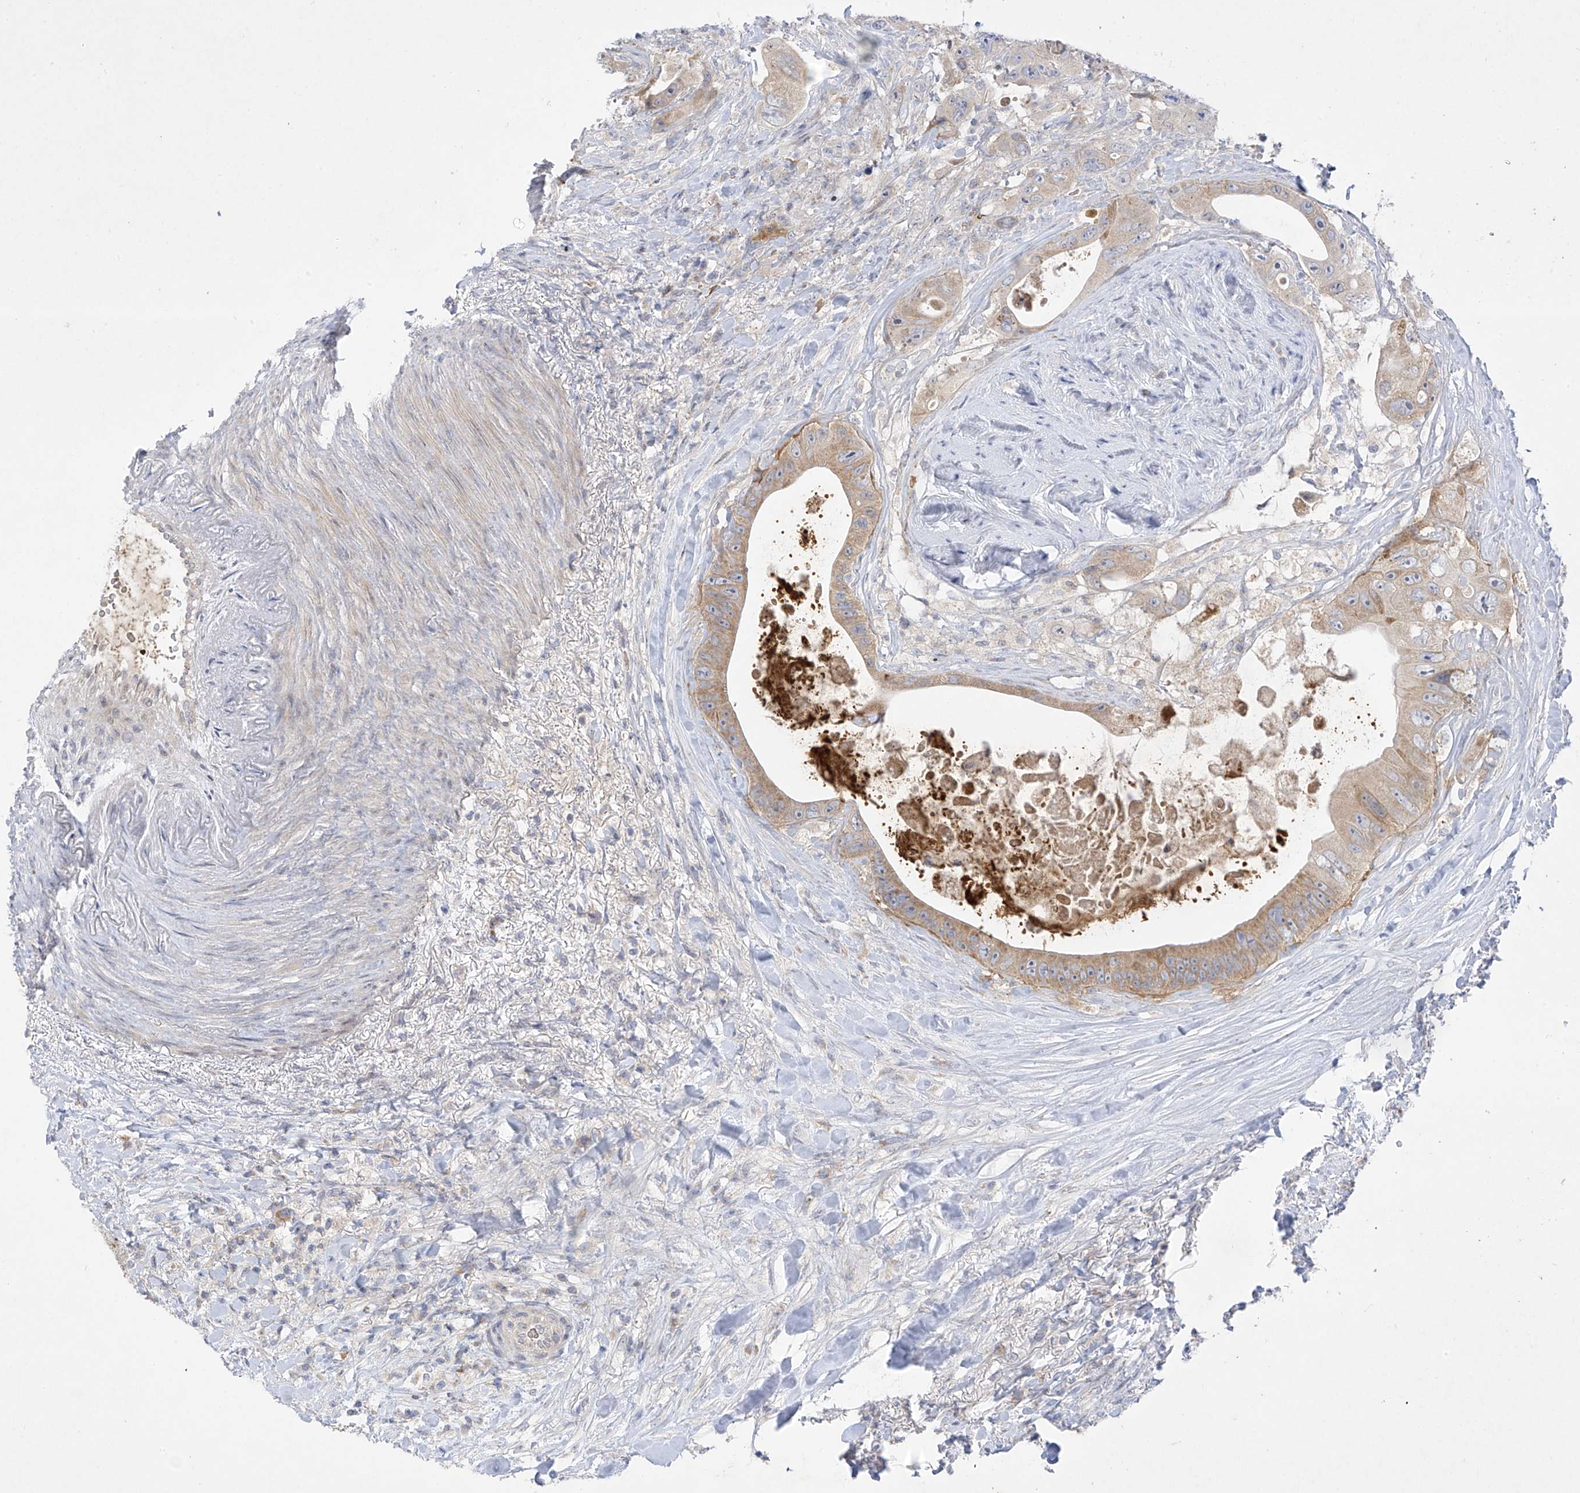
{"staining": {"intensity": "weak", "quantity": "25%-75%", "location": "cytoplasmic/membranous"}, "tissue": "colorectal cancer", "cell_type": "Tumor cells", "image_type": "cancer", "snomed": [{"axis": "morphology", "description": "Adenocarcinoma, NOS"}, {"axis": "topography", "description": "Colon"}], "caption": "A low amount of weak cytoplasmic/membranous positivity is identified in approximately 25%-75% of tumor cells in colorectal cancer (adenocarcinoma) tissue.", "gene": "METTL18", "patient": {"sex": "female", "age": 46}}